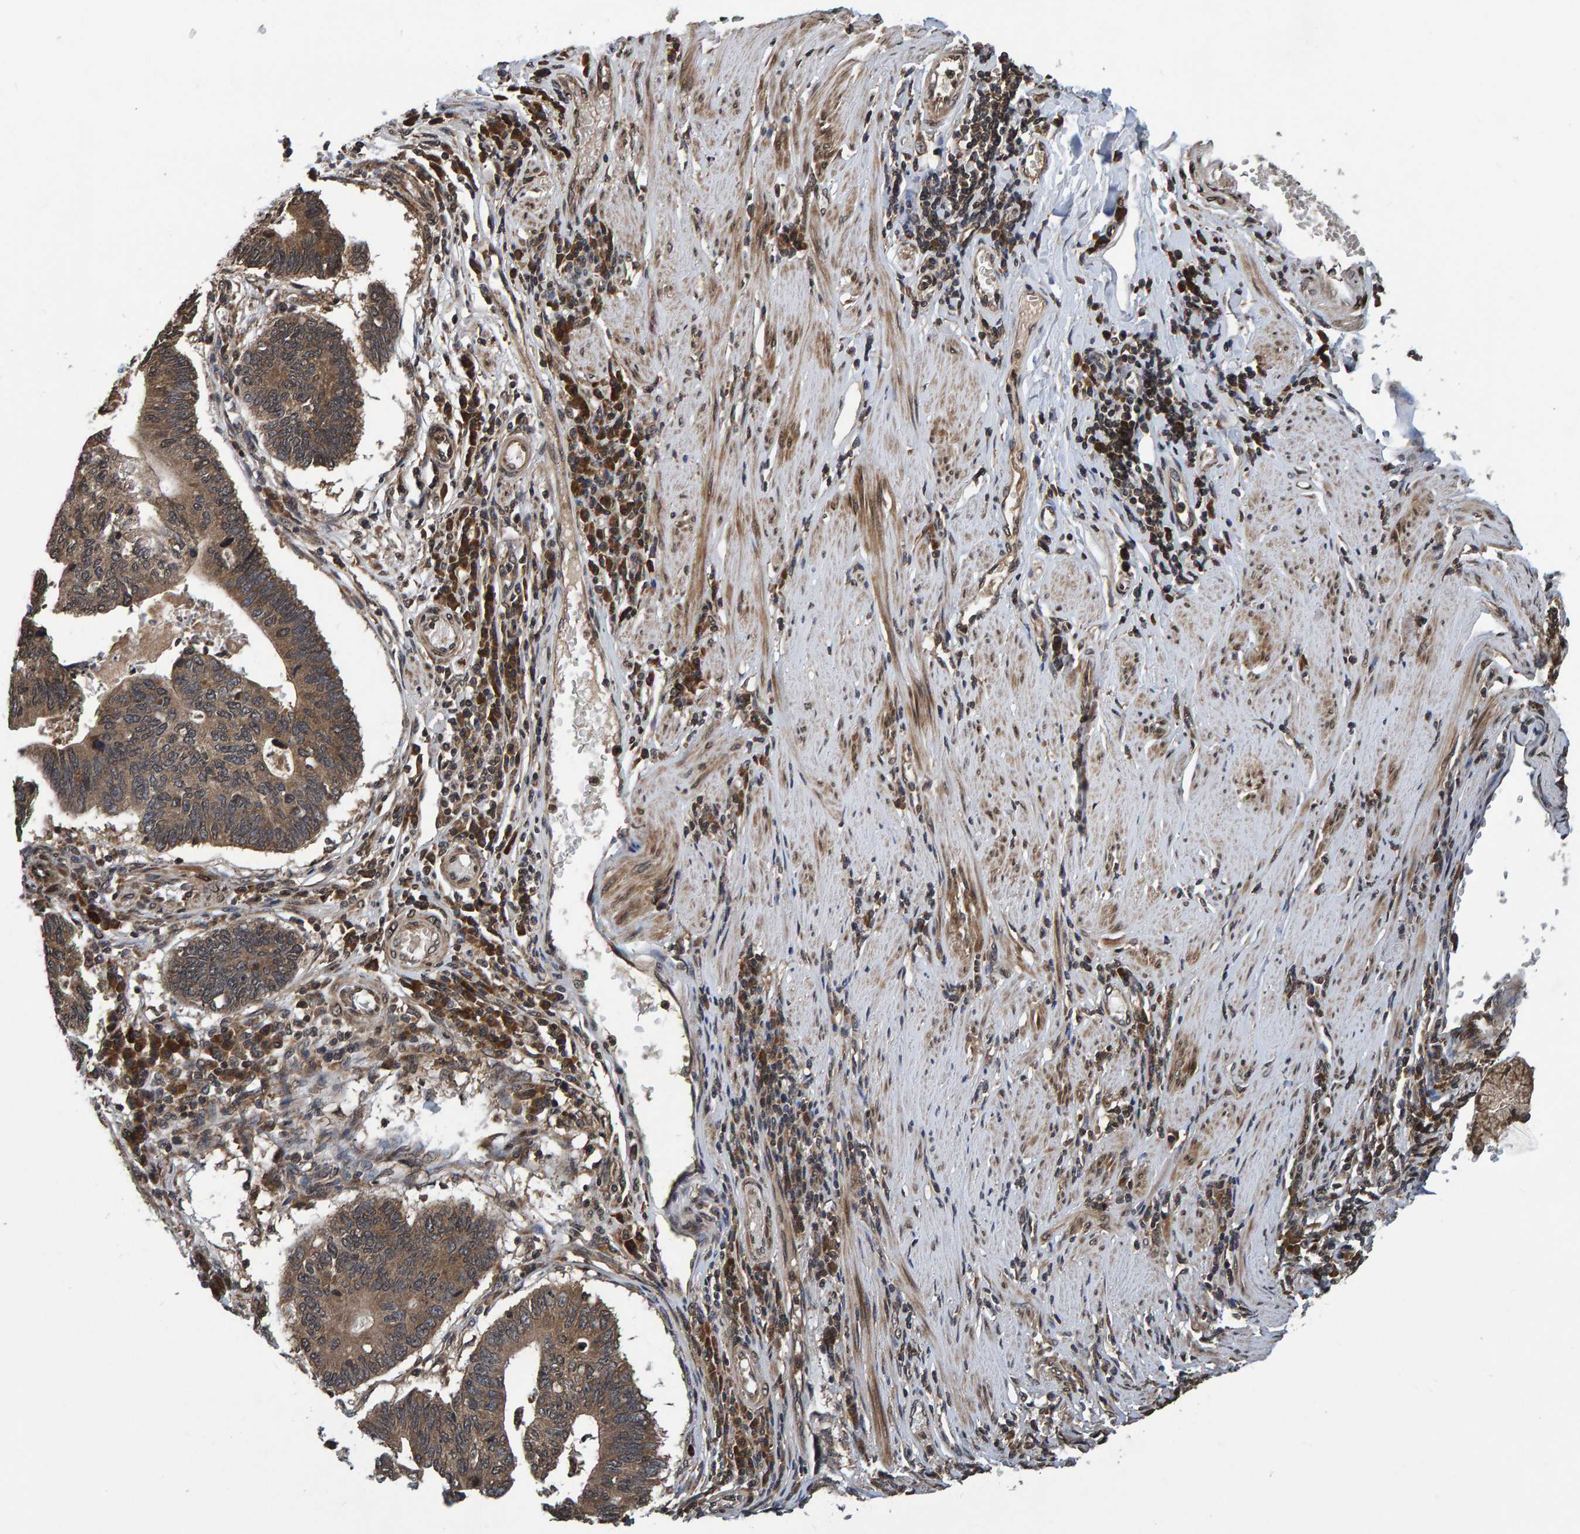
{"staining": {"intensity": "moderate", "quantity": ">75%", "location": "cytoplasmic/membranous"}, "tissue": "stomach cancer", "cell_type": "Tumor cells", "image_type": "cancer", "snomed": [{"axis": "morphology", "description": "Adenocarcinoma, NOS"}, {"axis": "topography", "description": "Stomach"}], "caption": "Immunohistochemical staining of stomach cancer (adenocarcinoma) reveals medium levels of moderate cytoplasmic/membranous protein expression in approximately >75% of tumor cells.", "gene": "GAB2", "patient": {"sex": "male", "age": 59}}